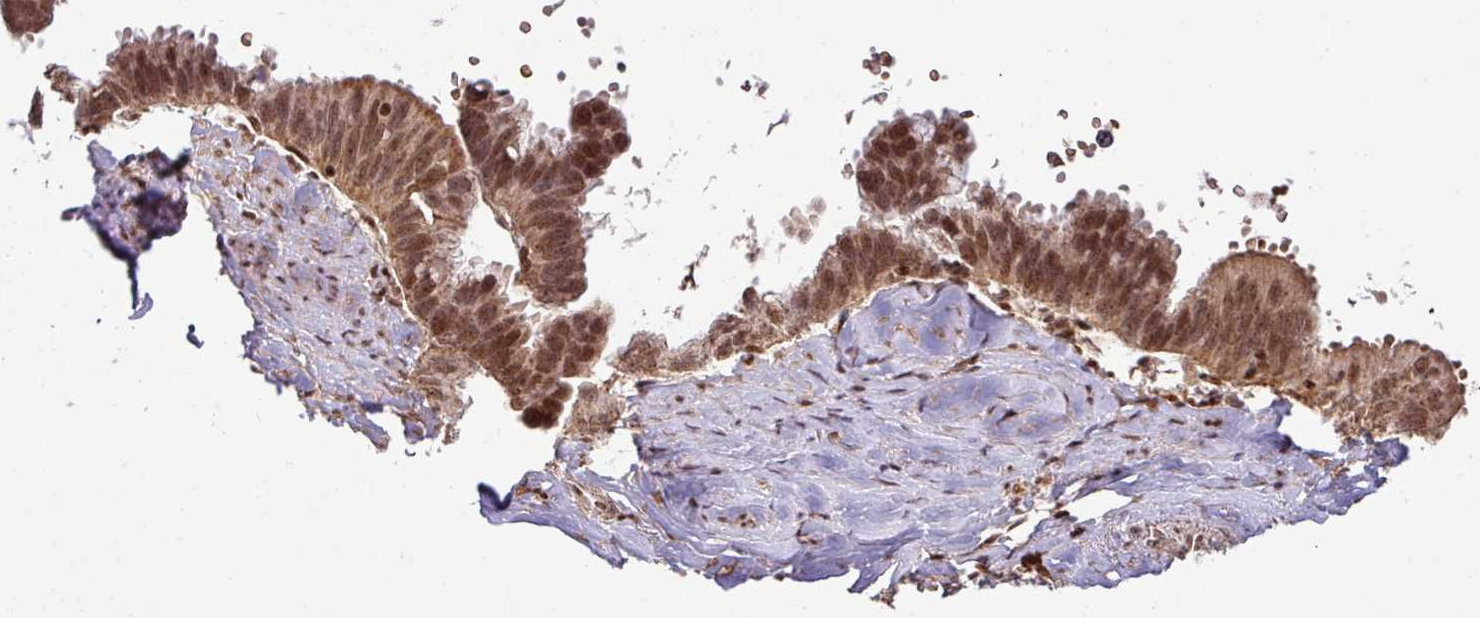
{"staining": {"intensity": "moderate", "quantity": ">75%", "location": "nuclear"}, "tissue": "pancreatic cancer", "cell_type": "Tumor cells", "image_type": "cancer", "snomed": [{"axis": "morphology", "description": "Inflammation, NOS"}, {"axis": "morphology", "description": "Adenocarcinoma, NOS"}, {"axis": "topography", "description": "Pancreas"}], "caption": "A brown stain highlights moderate nuclear expression of a protein in human pancreatic adenocarcinoma tumor cells.", "gene": "PHF23", "patient": {"sex": "female", "age": 56}}